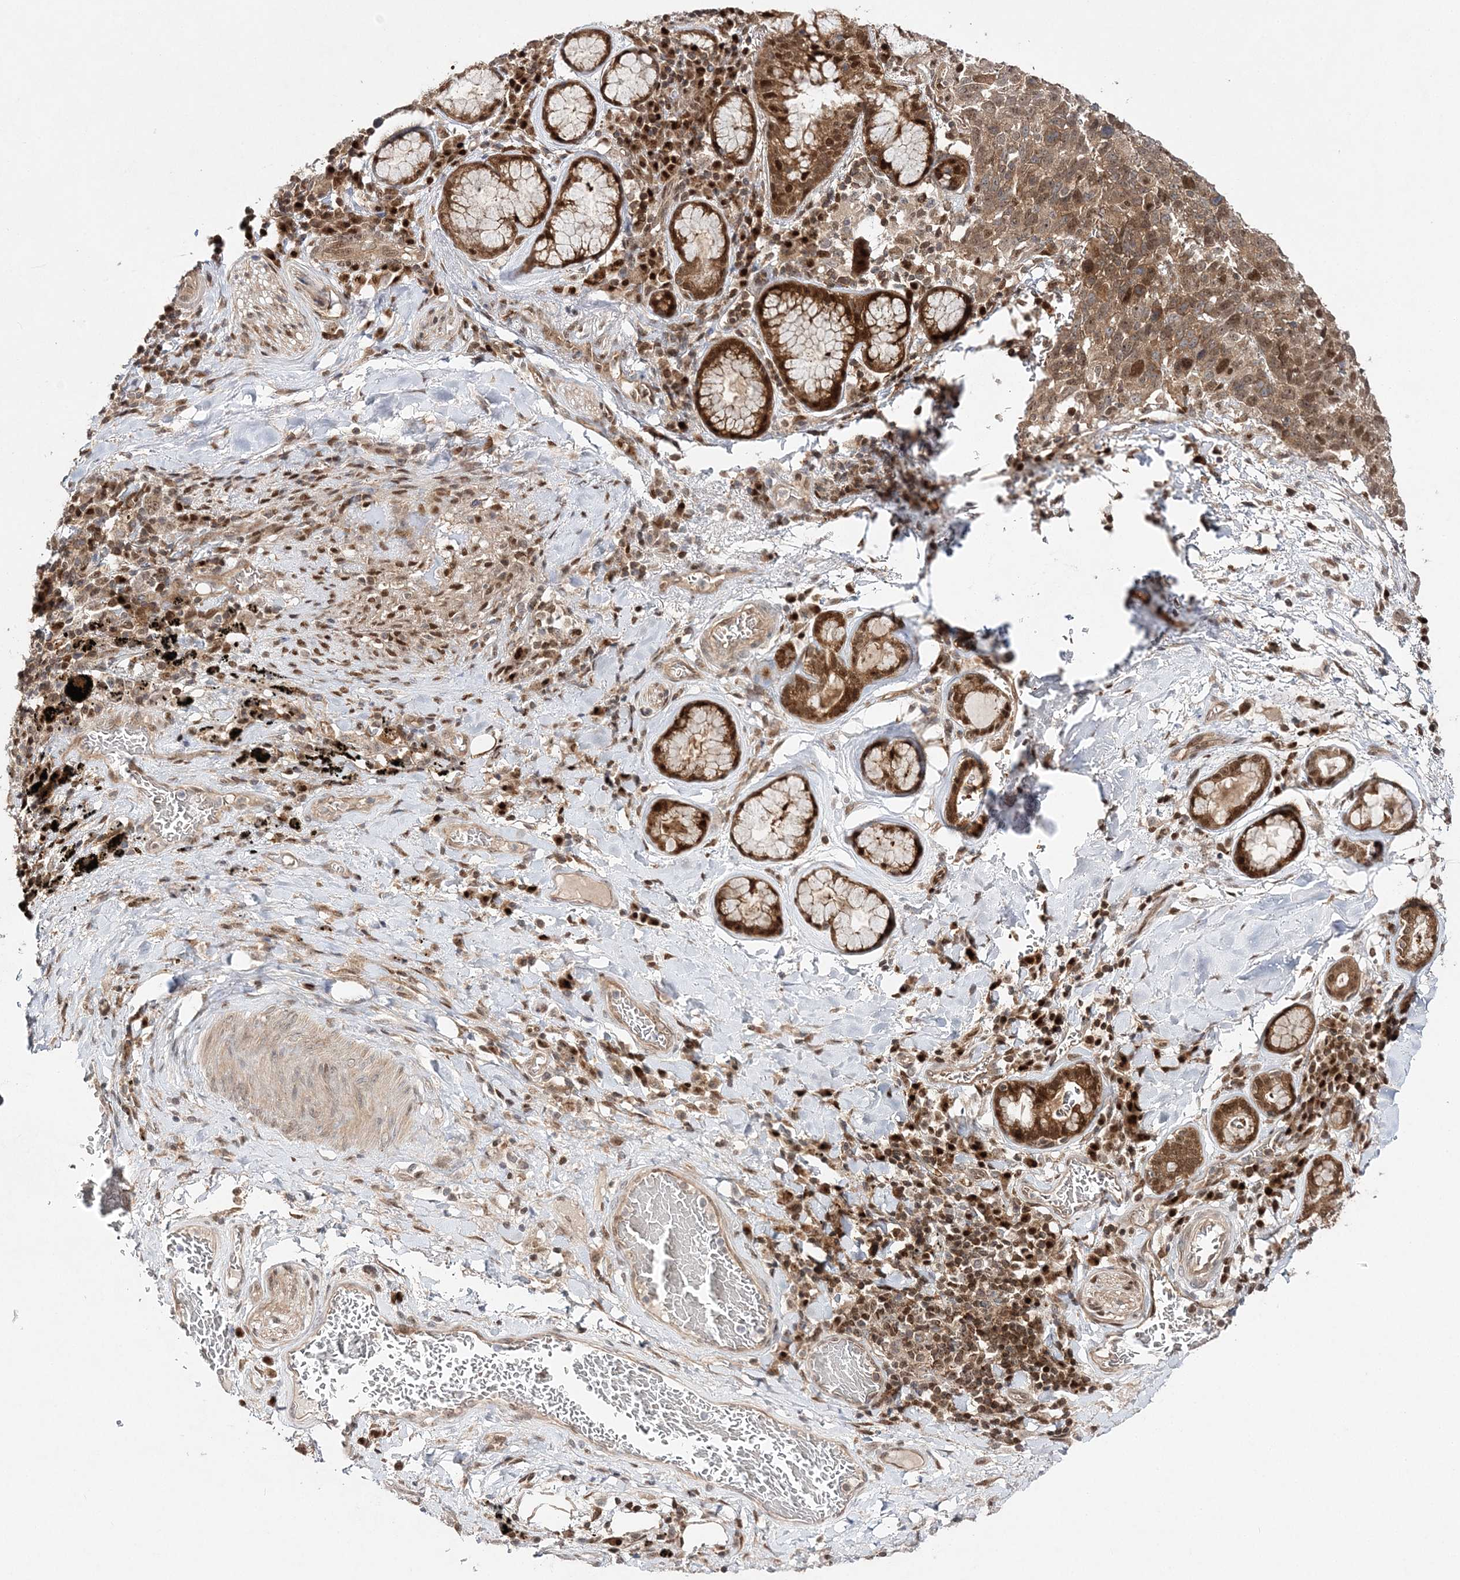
{"staining": {"intensity": "moderate", "quantity": ">75%", "location": "cytoplasmic/membranous,nuclear"}, "tissue": "lung cancer", "cell_type": "Tumor cells", "image_type": "cancer", "snomed": [{"axis": "morphology", "description": "Squamous cell carcinoma, NOS"}, {"axis": "topography", "description": "Lung"}], "caption": "DAB immunohistochemical staining of human lung squamous cell carcinoma shows moderate cytoplasmic/membranous and nuclear protein expression in about >75% of tumor cells. (Stains: DAB (3,3'-diaminobenzidine) in brown, nuclei in blue, Microscopy: brightfield microscopy at high magnification).", "gene": "NIF3L1", "patient": {"sex": "male", "age": 66}}